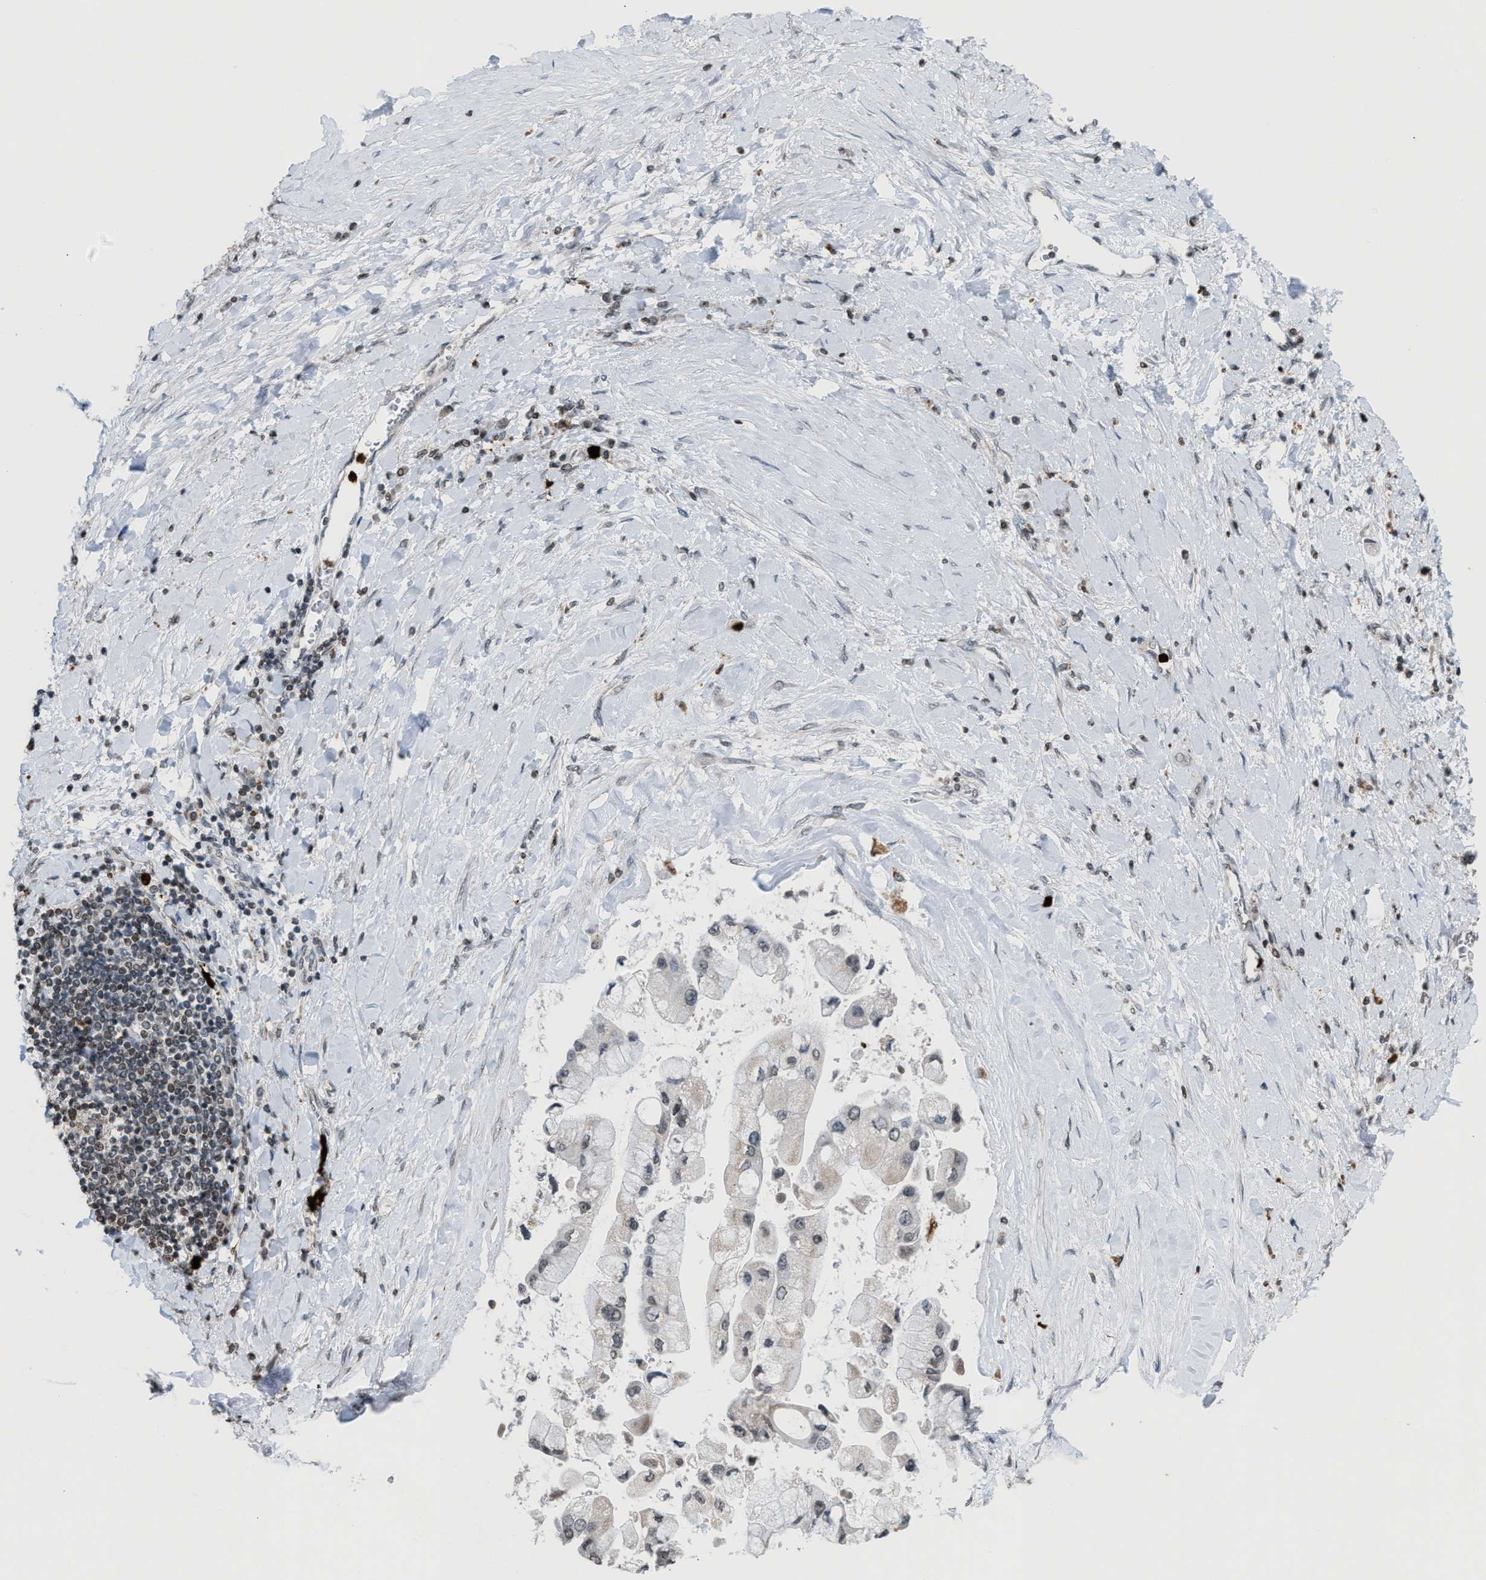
{"staining": {"intensity": "negative", "quantity": "none", "location": "none"}, "tissue": "liver cancer", "cell_type": "Tumor cells", "image_type": "cancer", "snomed": [{"axis": "morphology", "description": "Cholangiocarcinoma"}, {"axis": "topography", "description": "Liver"}], "caption": "This is a image of immunohistochemistry staining of liver cholangiocarcinoma, which shows no positivity in tumor cells. (Immunohistochemistry (ihc), brightfield microscopy, high magnification).", "gene": "PRUNE2", "patient": {"sex": "male", "age": 50}}